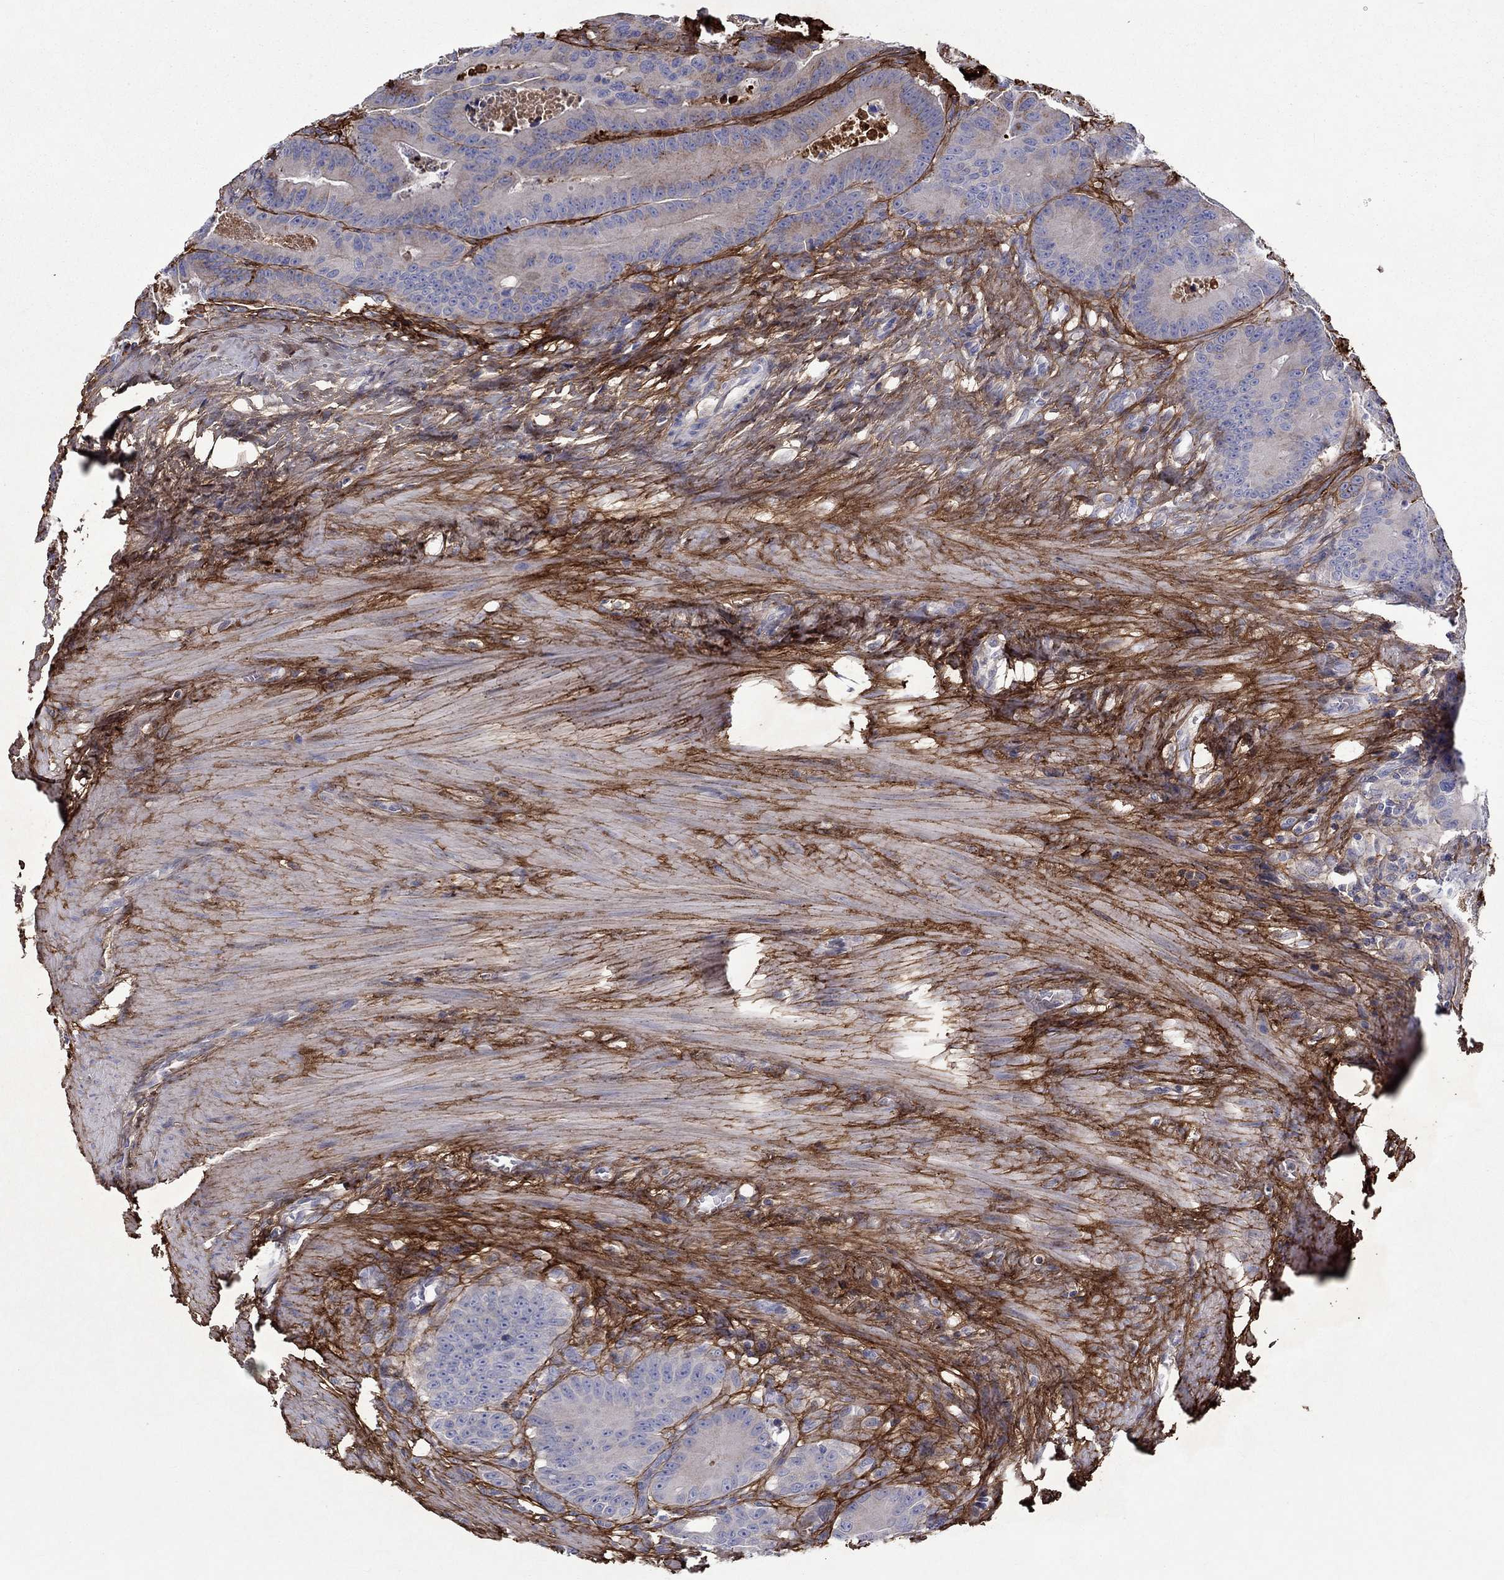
{"staining": {"intensity": "negative", "quantity": "none", "location": "none"}, "tissue": "colorectal cancer", "cell_type": "Tumor cells", "image_type": "cancer", "snomed": [{"axis": "morphology", "description": "Adenocarcinoma, NOS"}, {"axis": "topography", "description": "Rectum"}], "caption": "Immunohistochemistry image of neoplastic tissue: human colorectal cancer (adenocarcinoma) stained with DAB (3,3'-diaminobenzidine) displays no significant protein staining in tumor cells.", "gene": "TGFBI", "patient": {"sex": "male", "age": 64}}